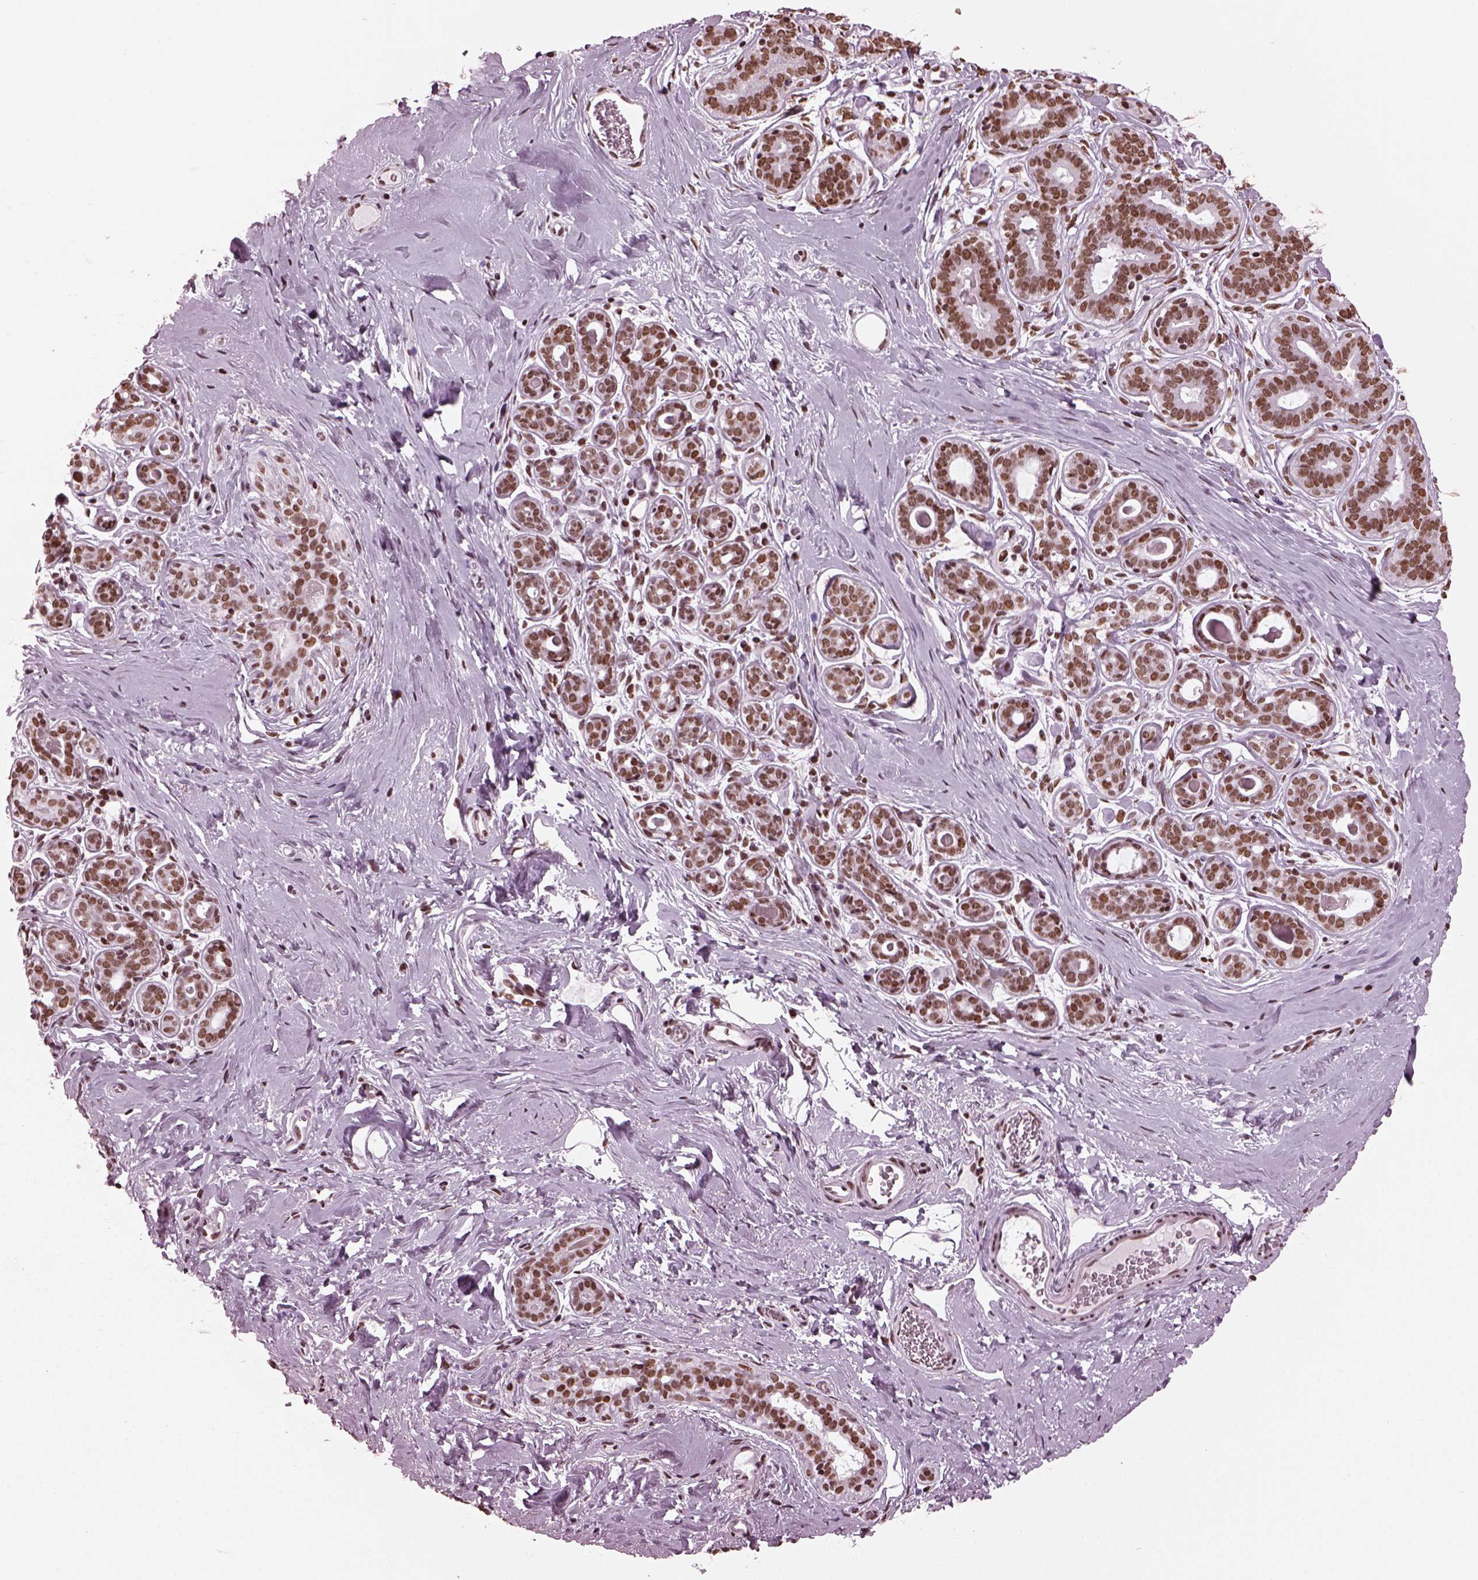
{"staining": {"intensity": "strong", "quantity": ">75%", "location": "nuclear"}, "tissue": "breast", "cell_type": "Adipocytes", "image_type": "normal", "snomed": [{"axis": "morphology", "description": "Normal tissue, NOS"}, {"axis": "topography", "description": "Skin"}, {"axis": "topography", "description": "Breast"}], "caption": "Breast stained for a protein (brown) reveals strong nuclear positive staining in about >75% of adipocytes.", "gene": "CBFA2T3", "patient": {"sex": "female", "age": 43}}